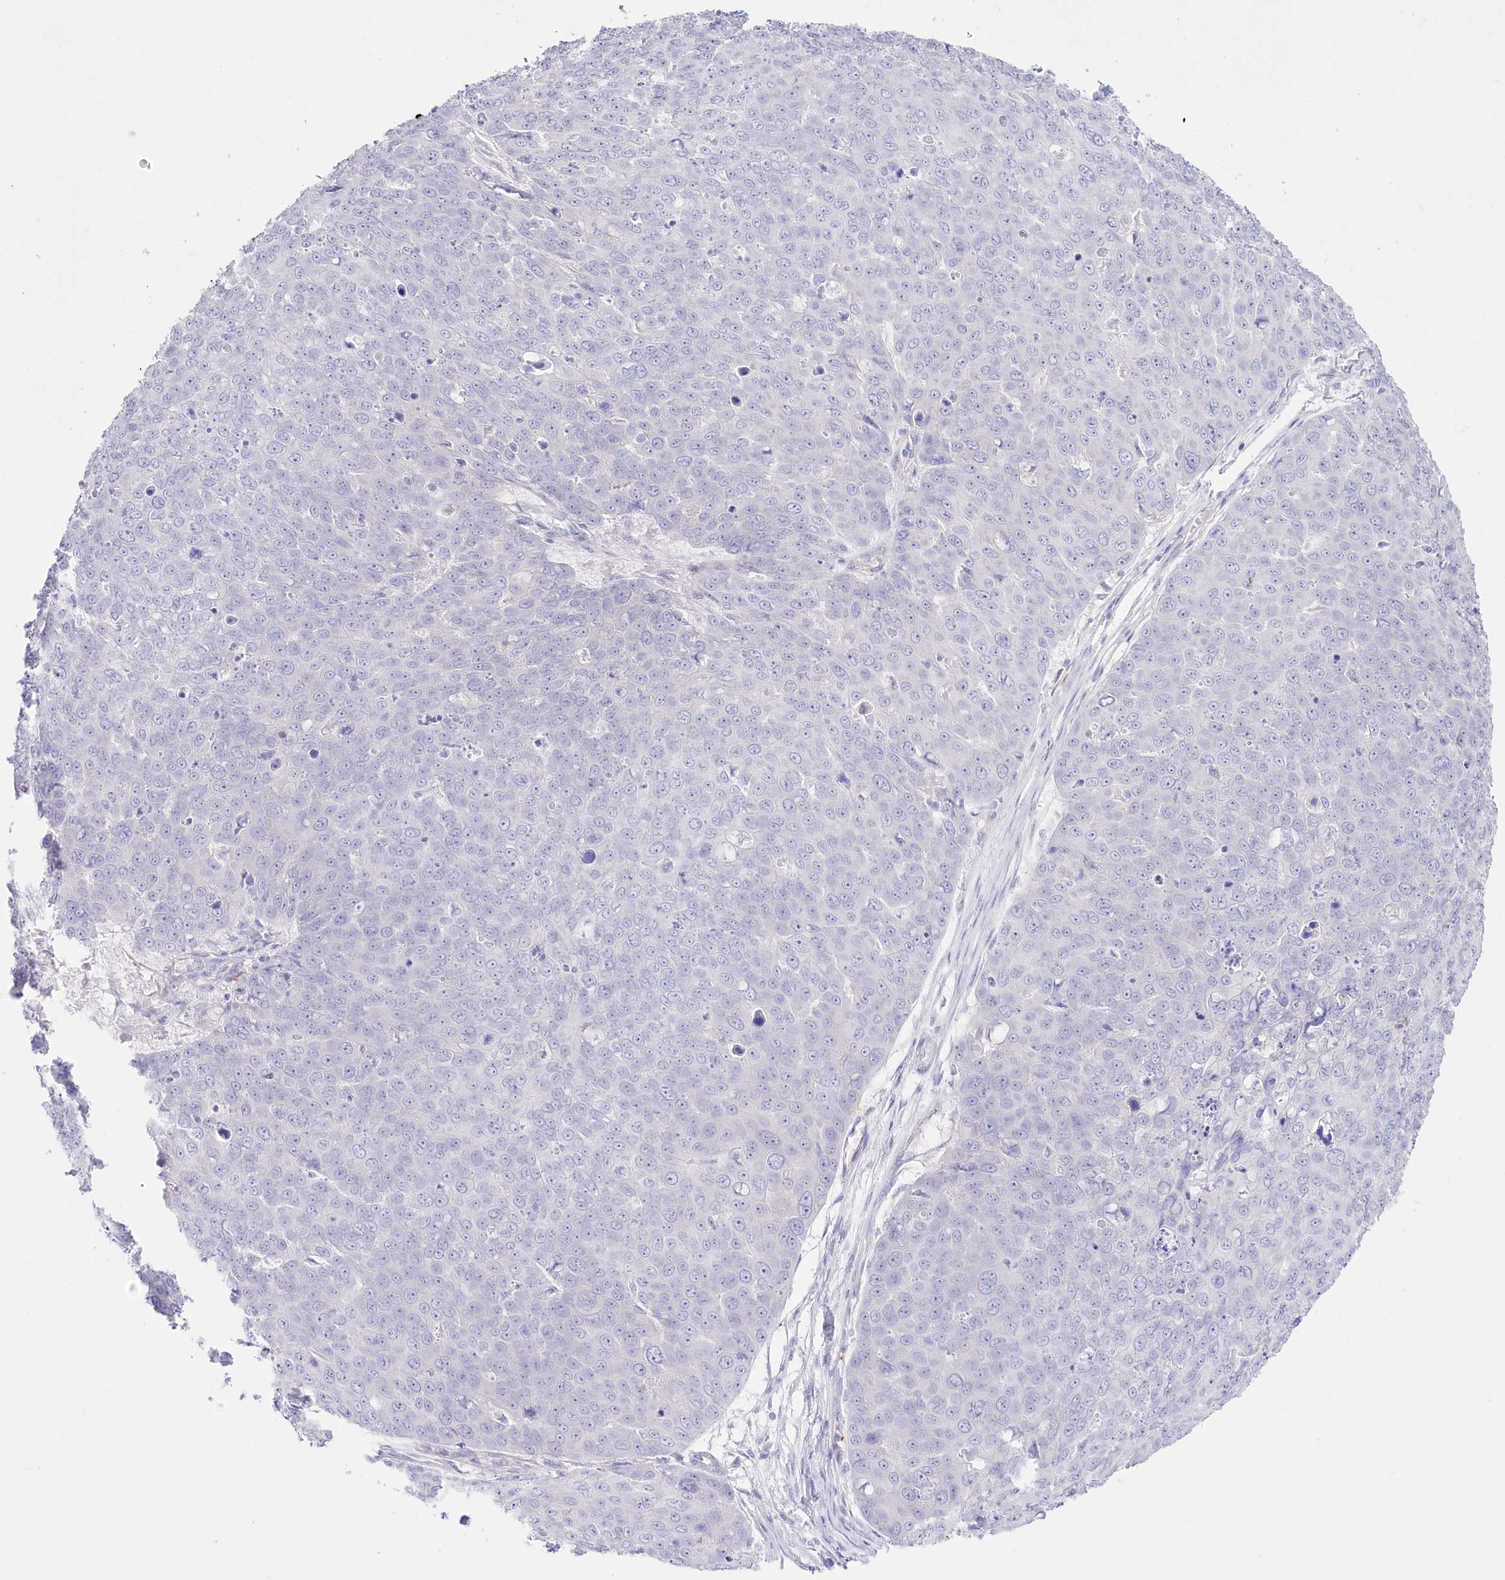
{"staining": {"intensity": "negative", "quantity": "none", "location": "none"}, "tissue": "skin cancer", "cell_type": "Tumor cells", "image_type": "cancer", "snomed": [{"axis": "morphology", "description": "Squamous cell carcinoma, NOS"}, {"axis": "topography", "description": "Skin"}], "caption": "This image is of skin squamous cell carcinoma stained with IHC to label a protein in brown with the nuclei are counter-stained blue. There is no staining in tumor cells.", "gene": "SLC39A10", "patient": {"sex": "male", "age": 71}}